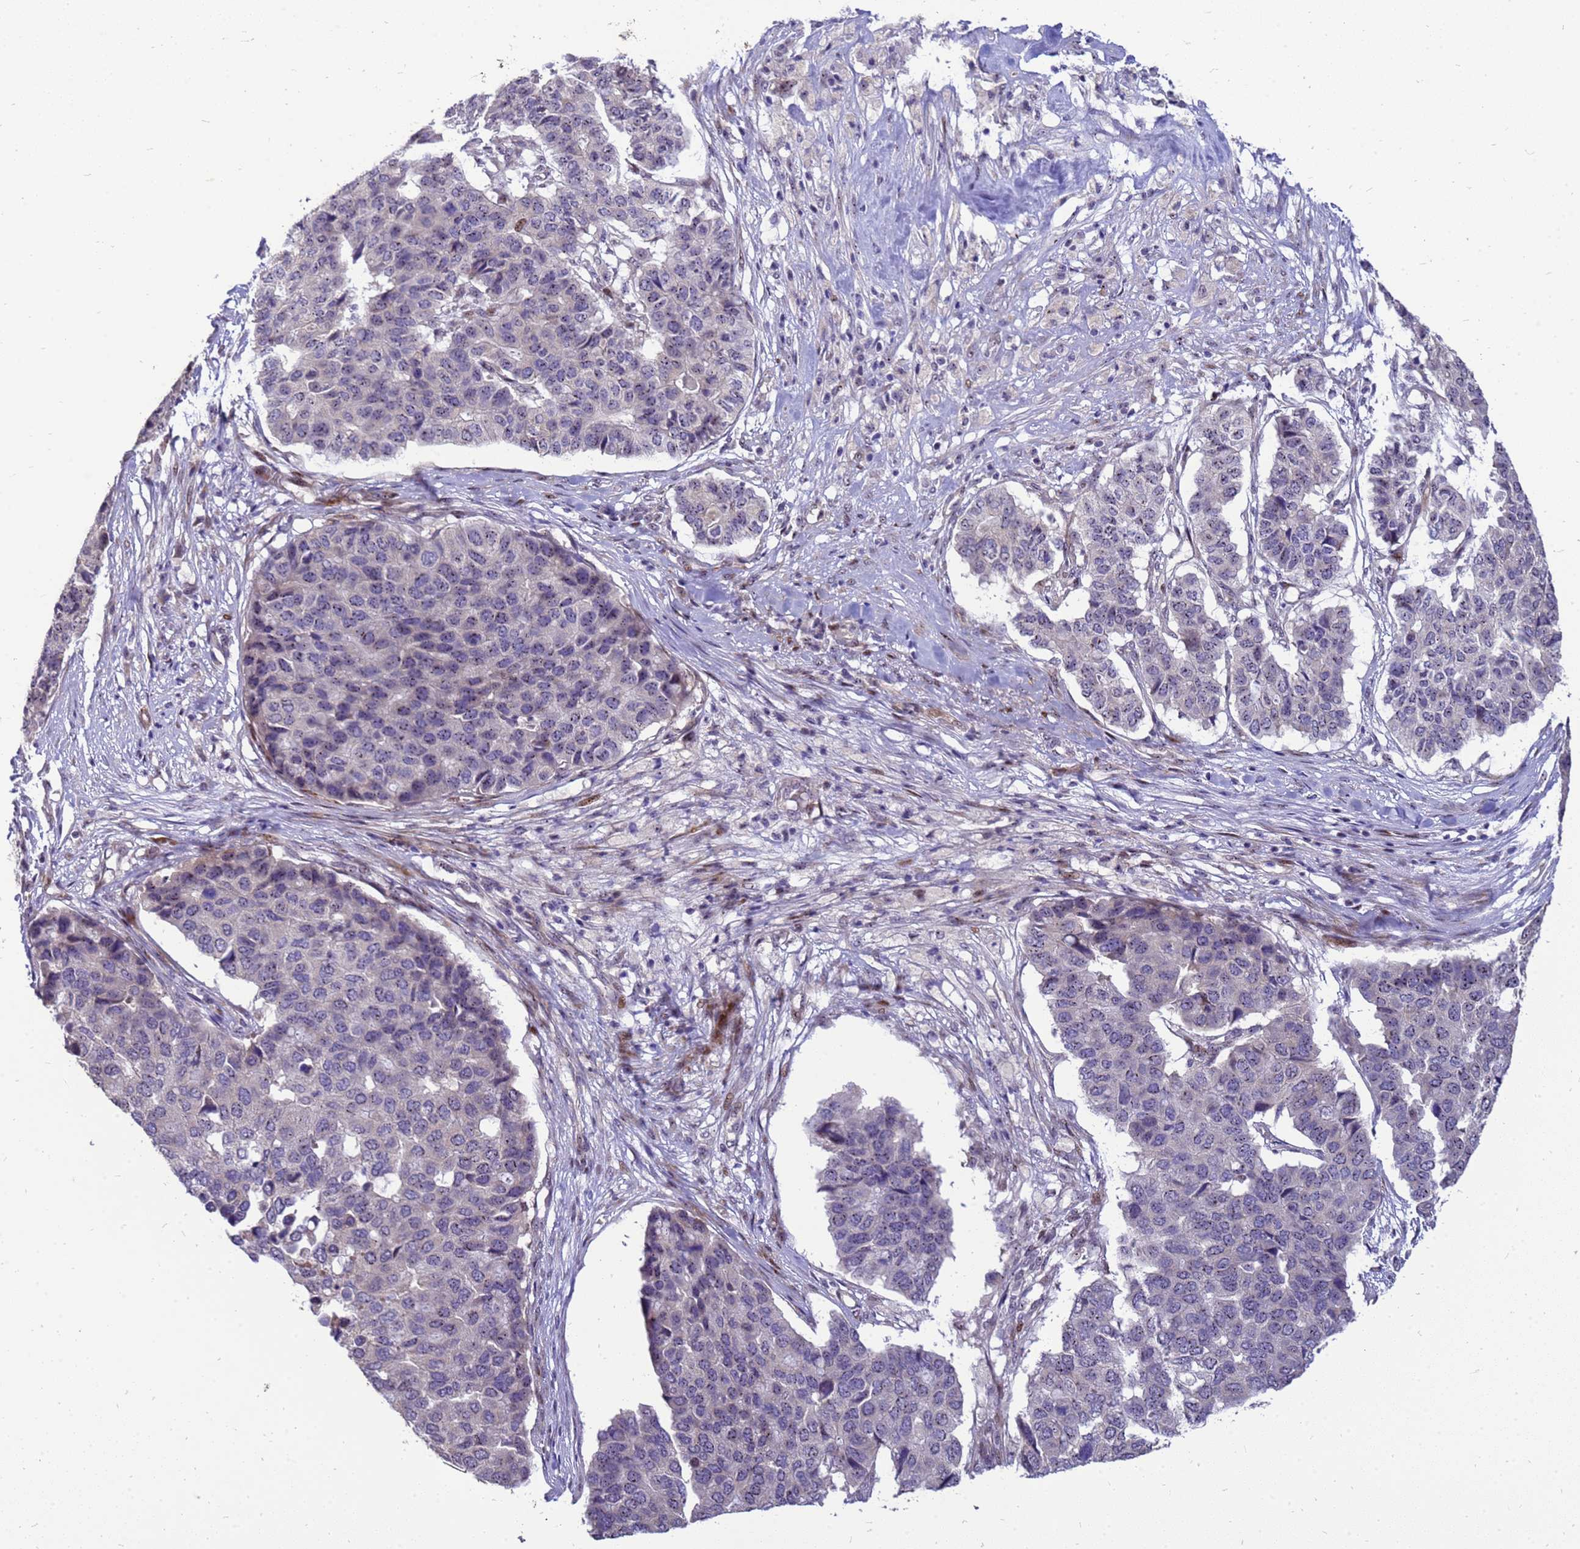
{"staining": {"intensity": "negative", "quantity": "none", "location": "none"}, "tissue": "pancreatic cancer", "cell_type": "Tumor cells", "image_type": "cancer", "snomed": [{"axis": "morphology", "description": "Adenocarcinoma, NOS"}, {"axis": "topography", "description": "Pancreas"}], "caption": "Tumor cells are negative for brown protein staining in pancreatic cancer (adenocarcinoma).", "gene": "RSPO1", "patient": {"sex": "male", "age": 50}}